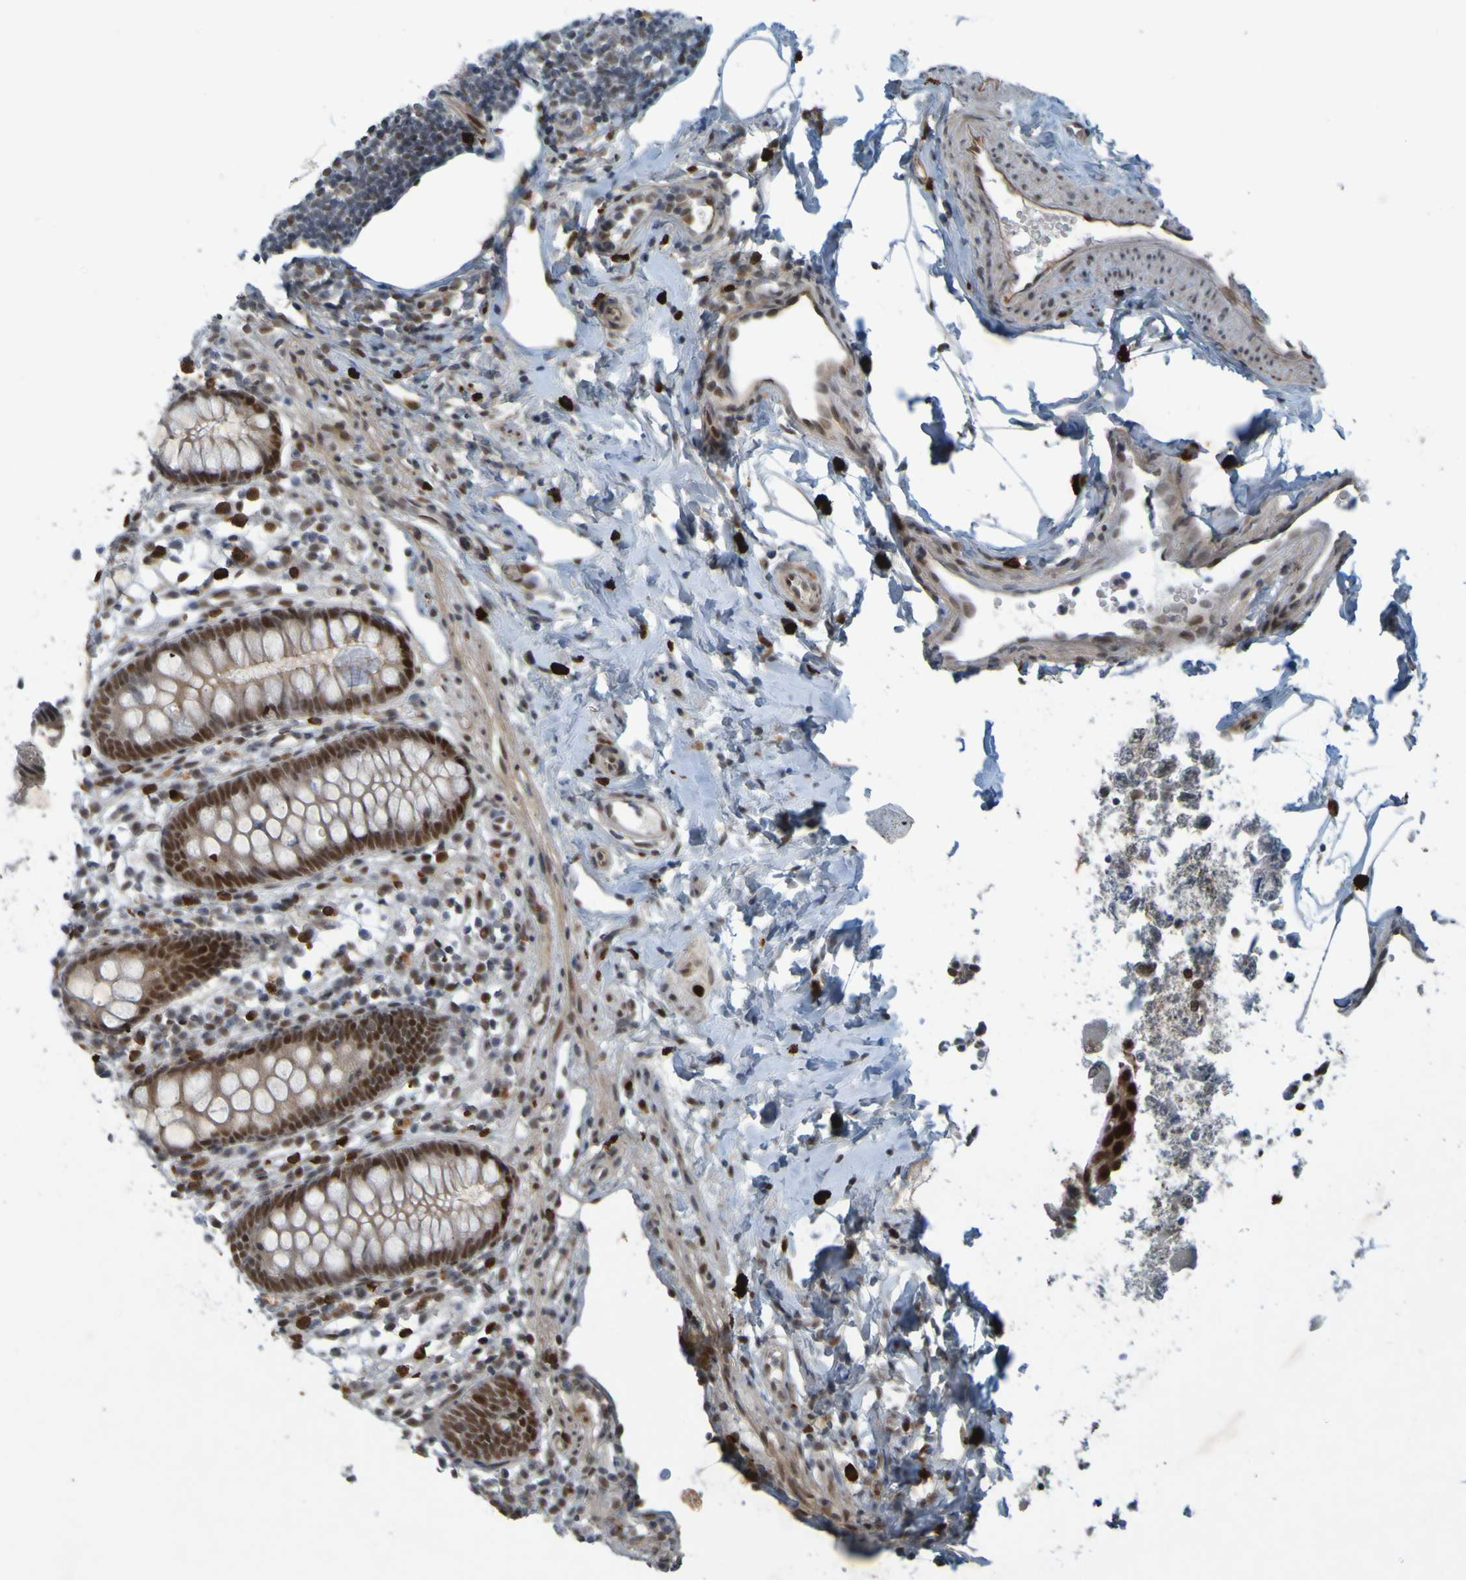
{"staining": {"intensity": "moderate", "quantity": ">75%", "location": "cytoplasmic/membranous,nuclear"}, "tissue": "appendix", "cell_type": "Glandular cells", "image_type": "normal", "snomed": [{"axis": "morphology", "description": "Normal tissue, NOS"}, {"axis": "topography", "description": "Appendix"}], "caption": "Moderate cytoplasmic/membranous,nuclear expression for a protein is present in approximately >75% of glandular cells of benign appendix using IHC.", "gene": "MCPH1", "patient": {"sex": "female", "age": 20}}